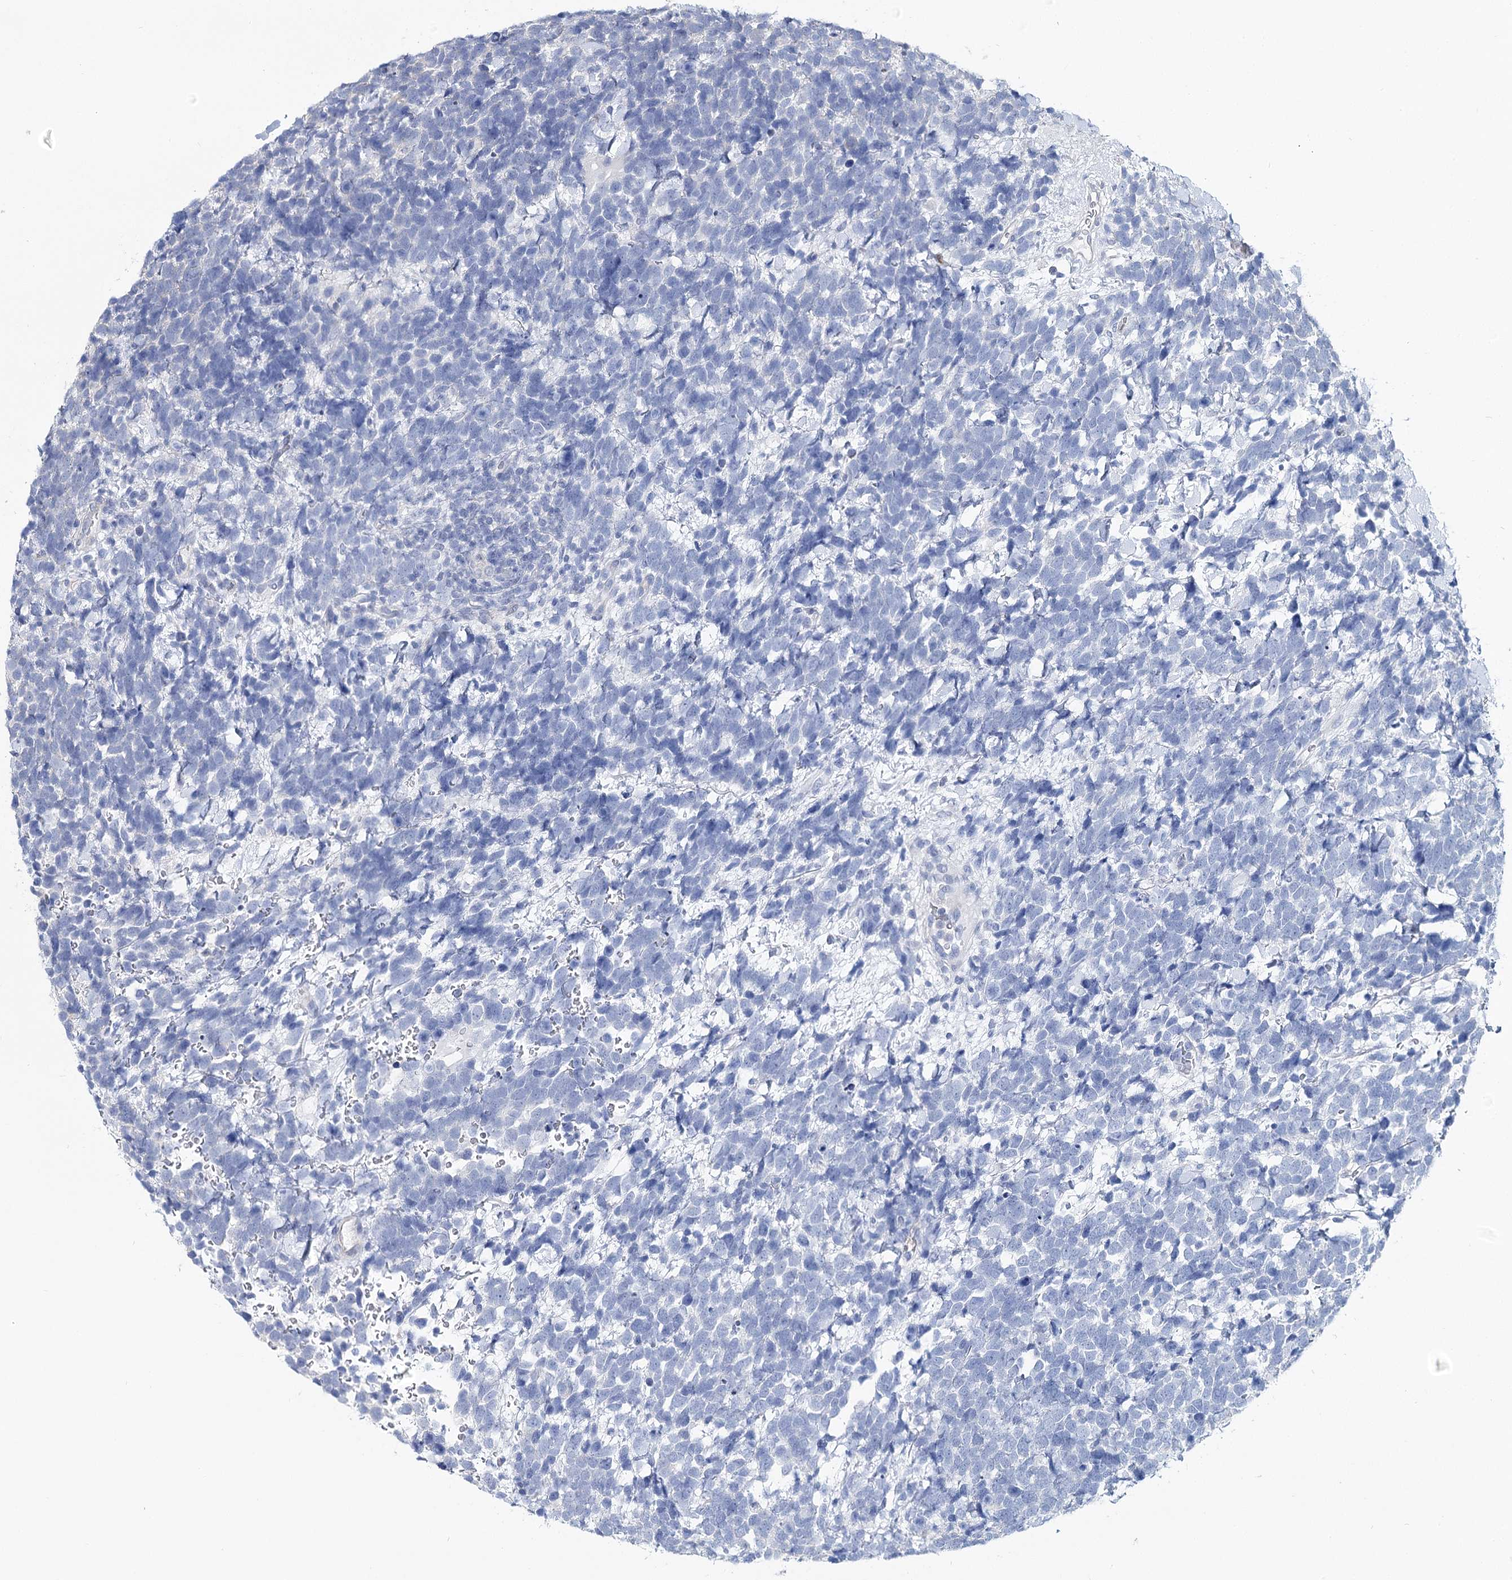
{"staining": {"intensity": "negative", "quantity": "none", "location": "none"}, "tissue": "urothelial cancer", "cell_type": "Tumor cells", "image_type": "cancer", "snomed": [{"axis": "morphology", "description": "Urothelial carcinoma, High grade"}, {"axis": "topography", "description": "Urinary bladder"}], "caption": "High-grade urothelial carcinoma stained for a protein using immunohistochemistry exhibits no expression tumor cells.", "gene": "UGP2", "patient": {"sex": "female", "age": 82}}